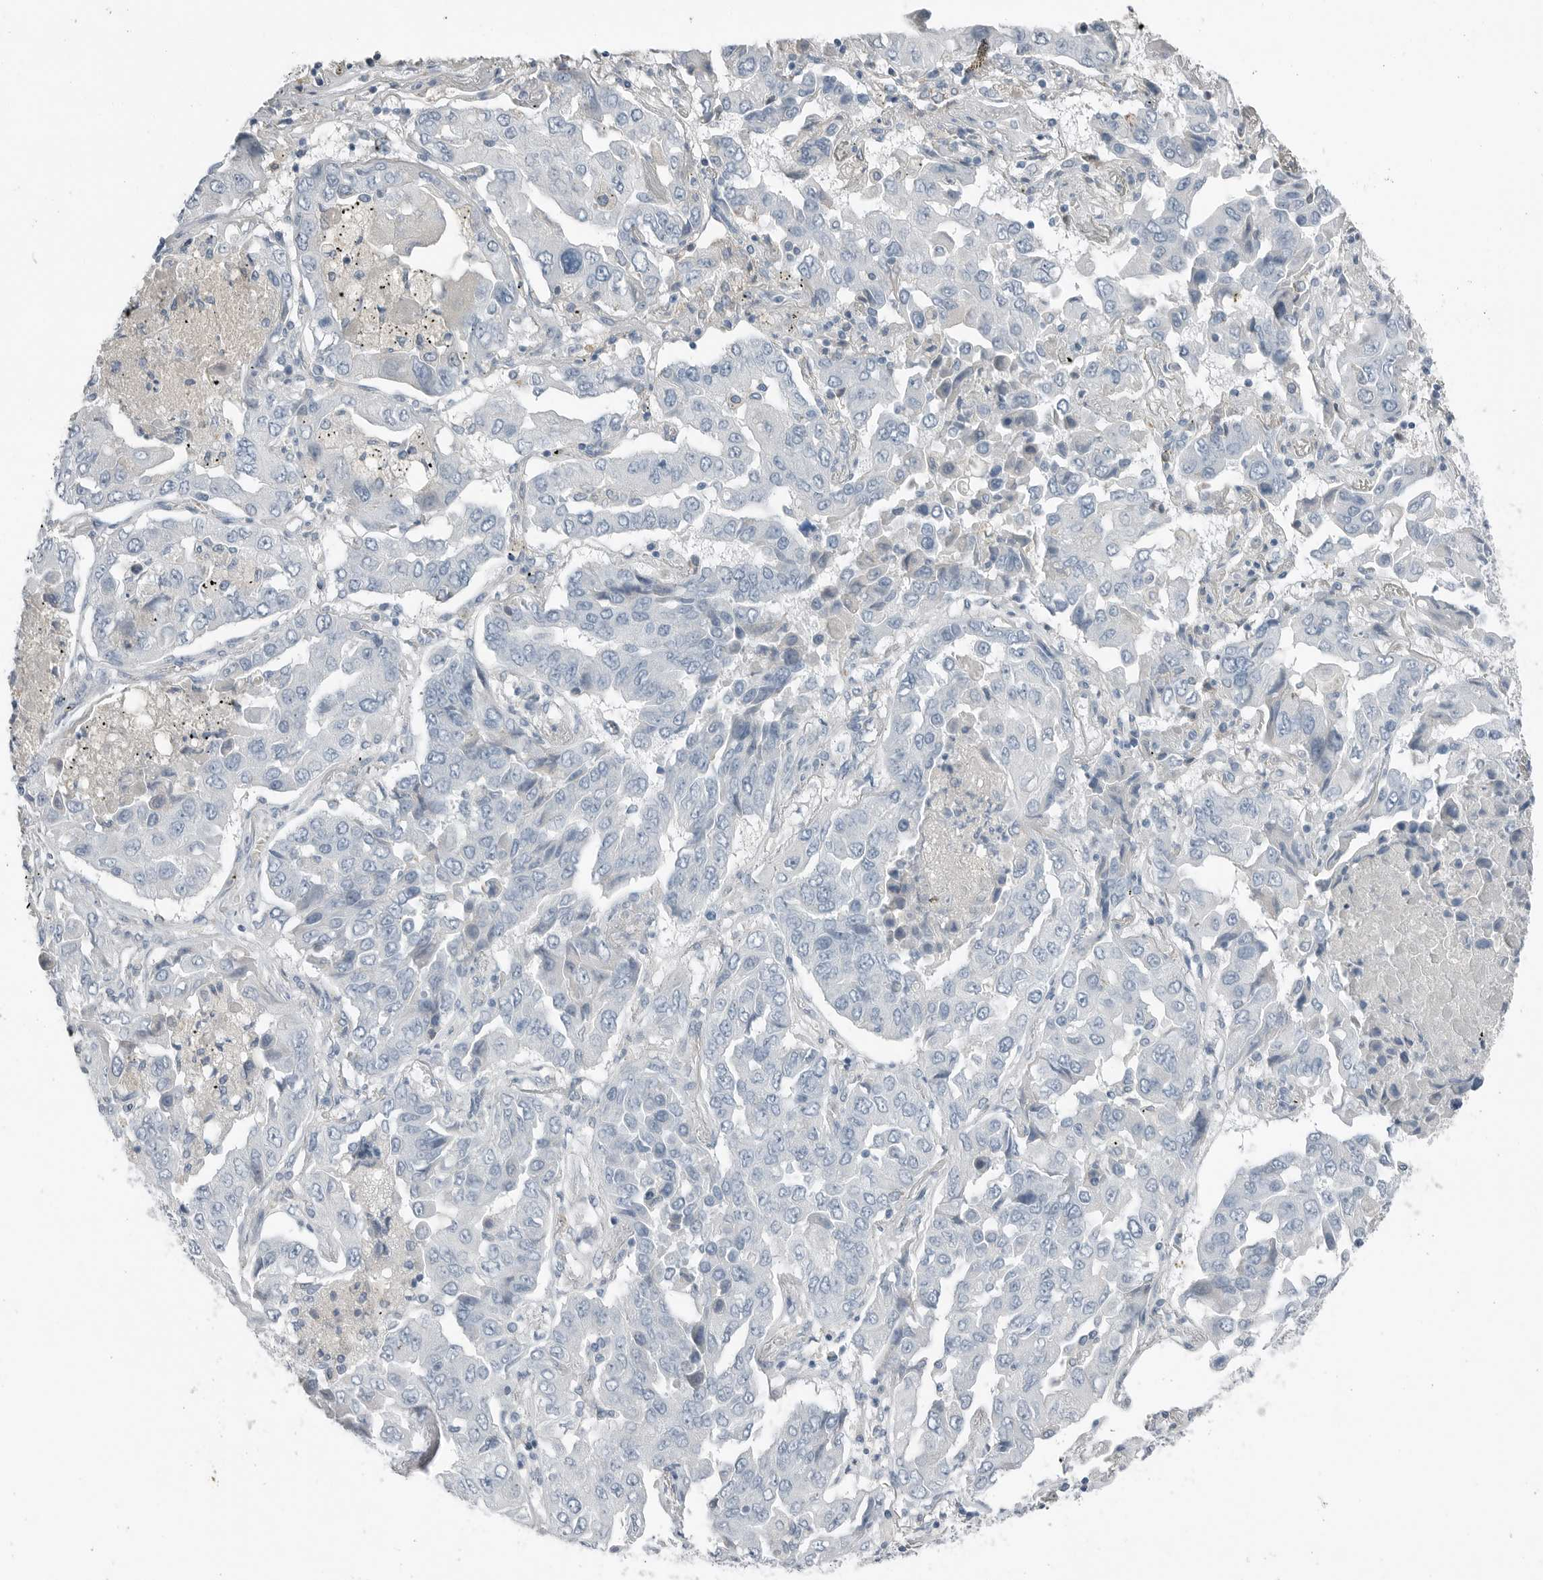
{"staining": {"intensity": "negative", "quantity": "none", "location": "none"}, "tissue": "lung cancer", "cell_type": "Tumor cells", "image_type": "cancer", "snomed": [{"axis": "morphology", "description": "Adenocarcinoma, NOS"}, {"axis": "topography", "description": "Lung"}], "caption": "Tumor cells are negative for protein expression in human lung cancer.", "gene": "SERPINB7", "patient": {"sex": "female", "age": 65}}